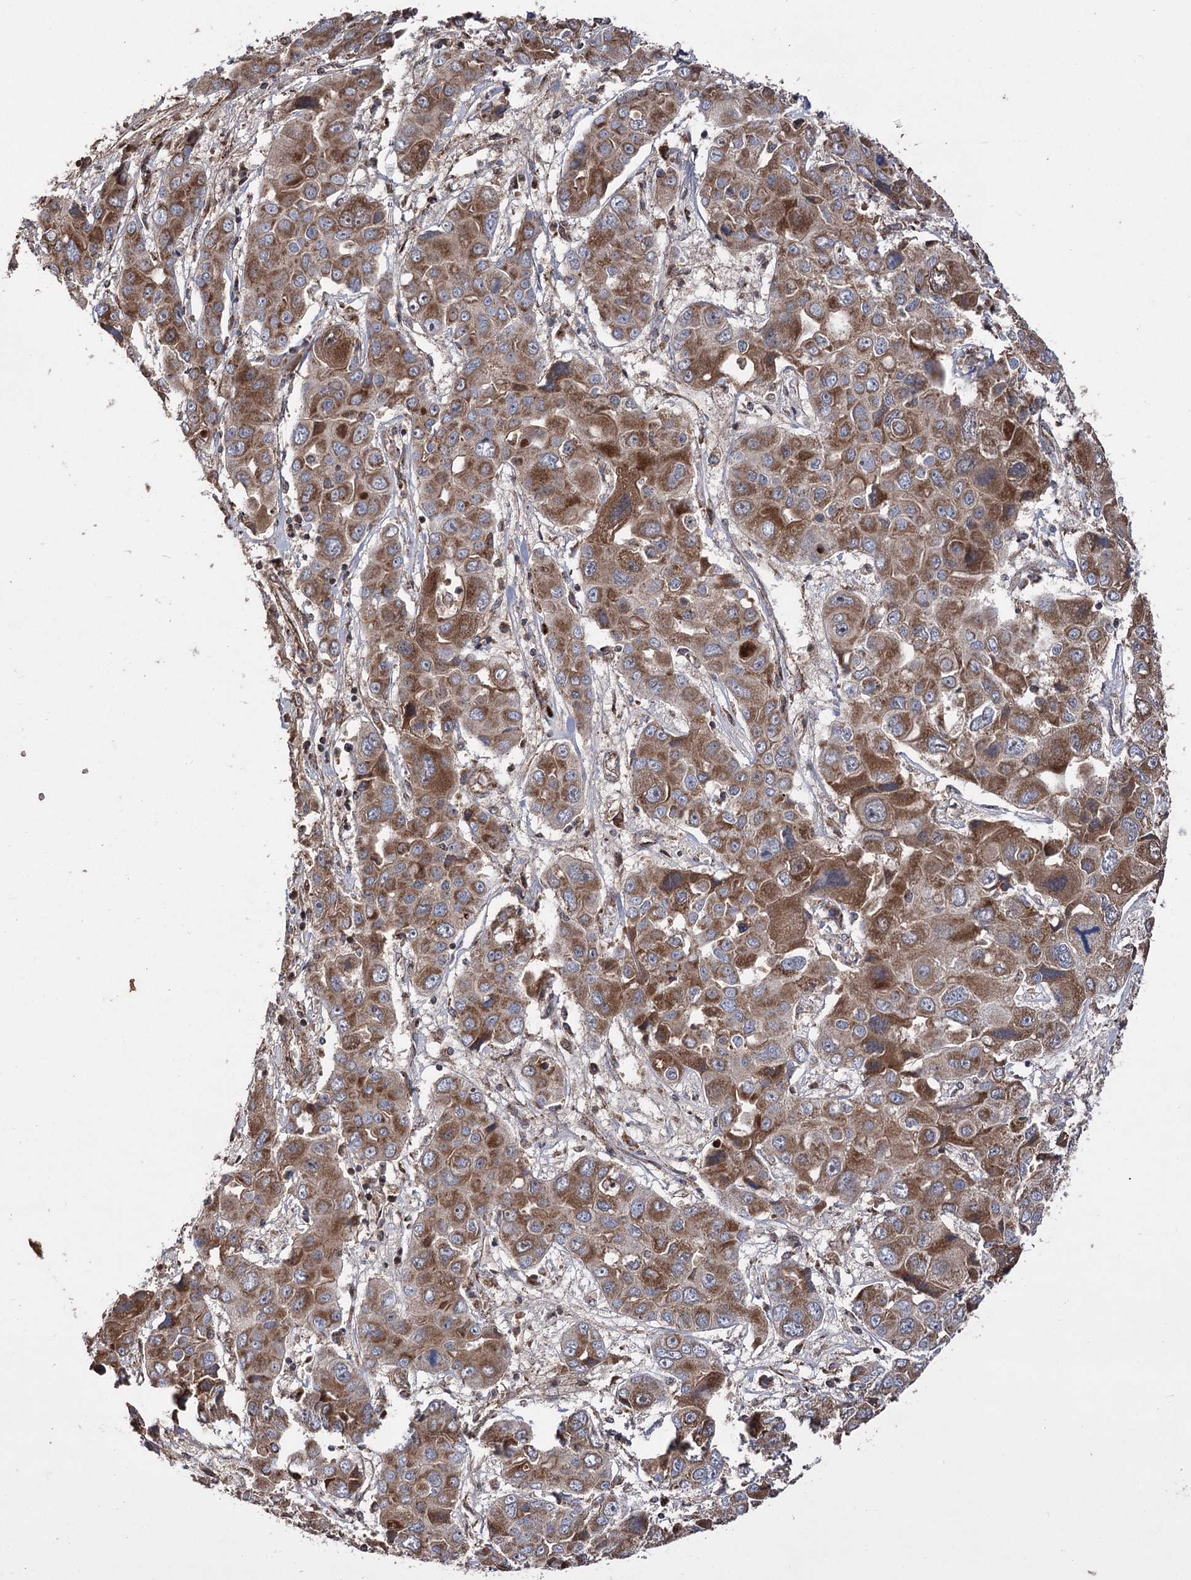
{"staining": {"intensity": "strong", "quantity": ">75%", "location": "cytoplasmic/membranous"}, "tissue": "liver cancer", "cell_type": "Tumor cells", "image_type": "cancer", "snomed": [{"axis": "morphology", "description": "Cholangiocarcinoma"}, {"axis": "topography", "description": "Liver"}], "caption": "The immunohistochemical stain highlights strong cytoplasmic/membranous staining in tumor cells of liver cholangiocarcinoma tissue.", "gene": "RASSF3", "patient": {"sex": "male", "age": 67}}